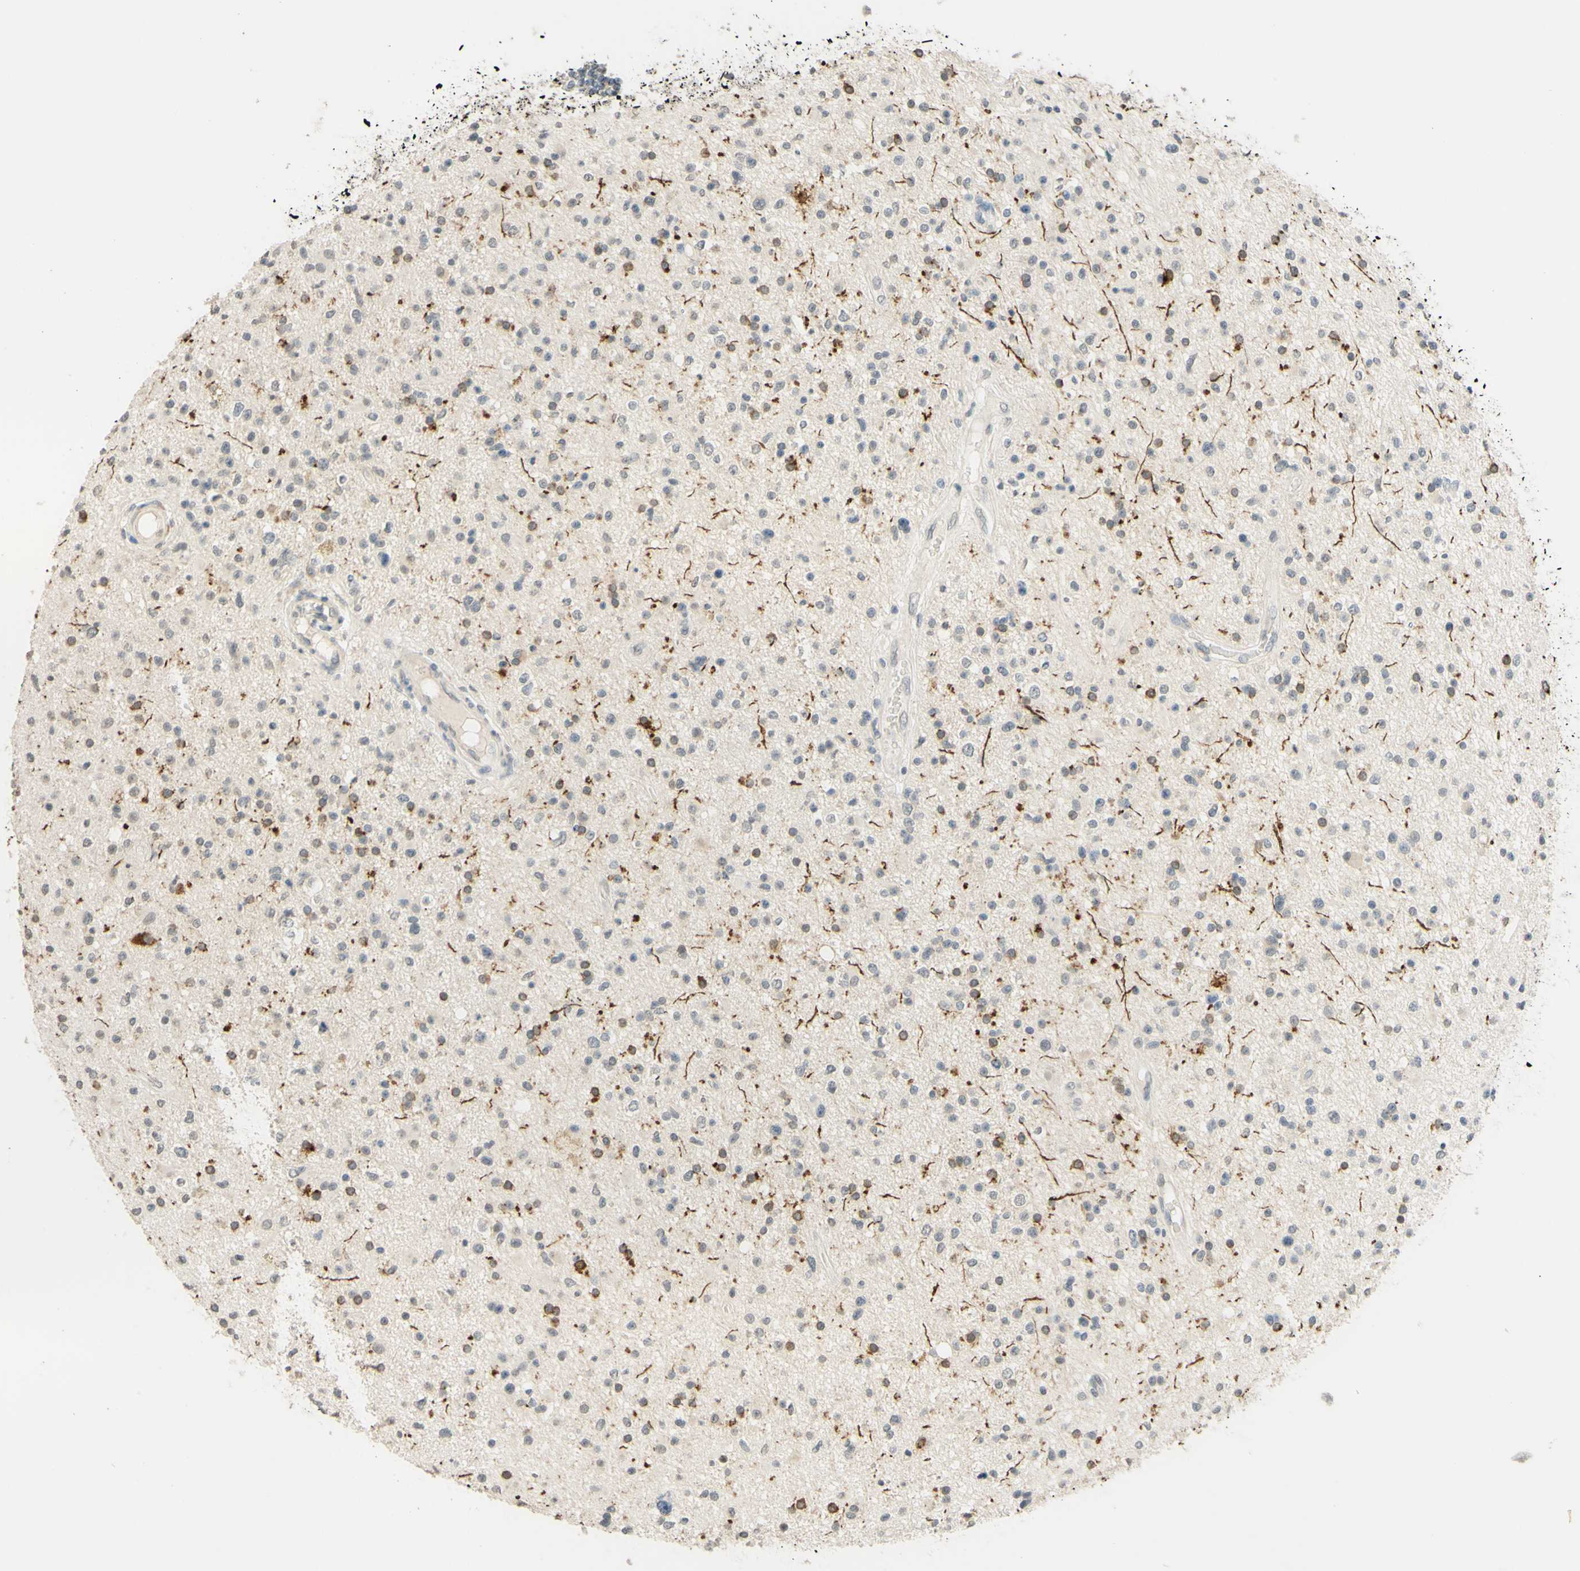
{"staining": {"intensity": "negative", "quantity": "none", "location": "none"}, "tissue": "glioma", "cell_type": "Tumor cells", "image_type": "cancer", "snomed": [{"axis": "morphology", "description": "Glioma, malignant, High grade"}, {"axis": "topography", "description": "Brain"}], "caption": "The IHC histopathology image has no significant expression in tumor cells of glioma tissue.", "gene": "MAG", "patient": {"sex": "male", "age": 33}}